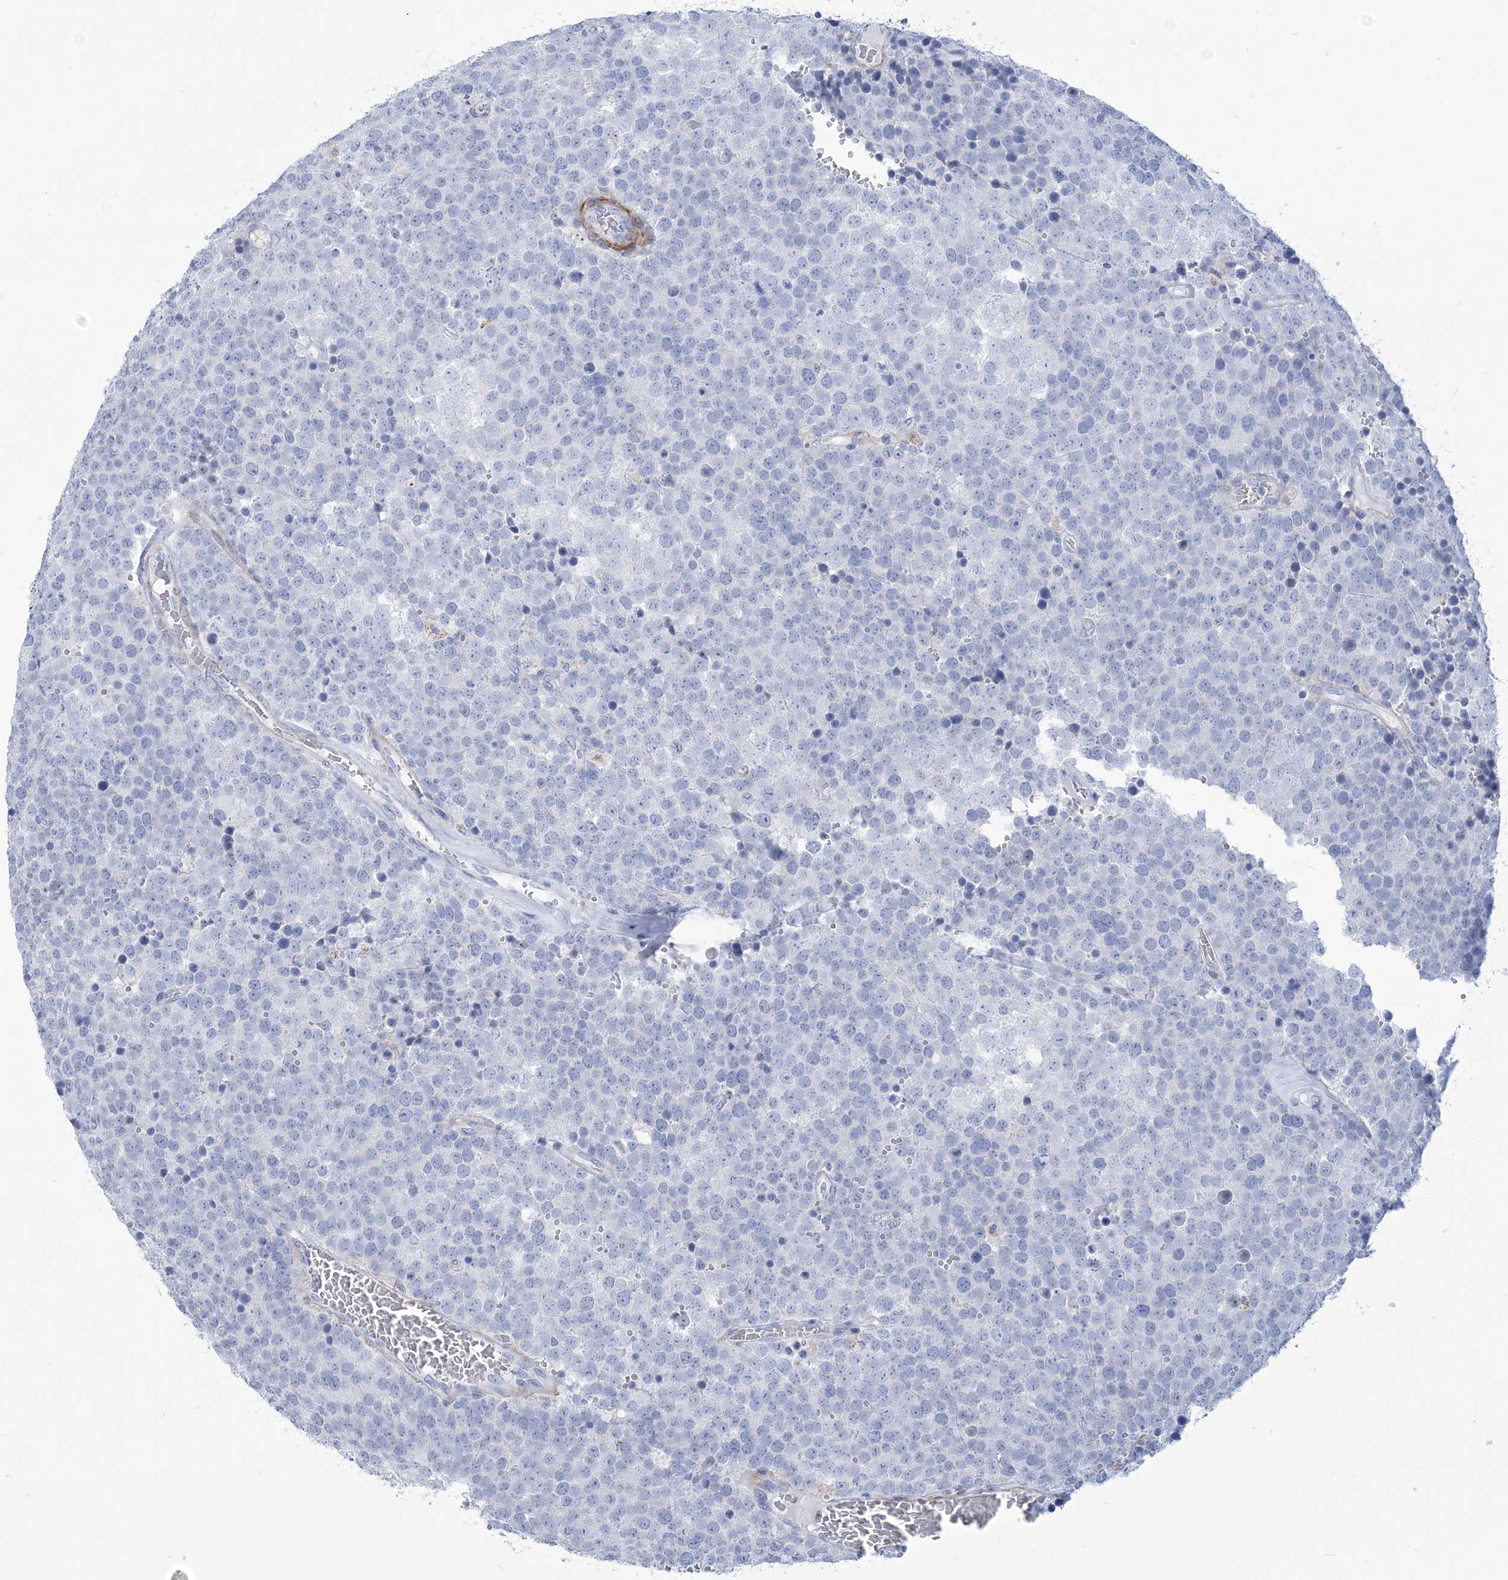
{"staining": {"intensity": "negative", "quantity": "none", "location": "none"}, "tissue": "testis cancer", "cell_type": "Tumor cells", "image_type": "cancer", "snomed": [{"axis": "morphology", "description": "Seminoma, NOS"}, {"axis": "topography", "description": "Testis"}], "caption": "A micrograph of human testis cancer (seminoma) is negative for staining in tumor cells.", "gene": "WDR74", "patient": {"sex": "male", "age": 71}}